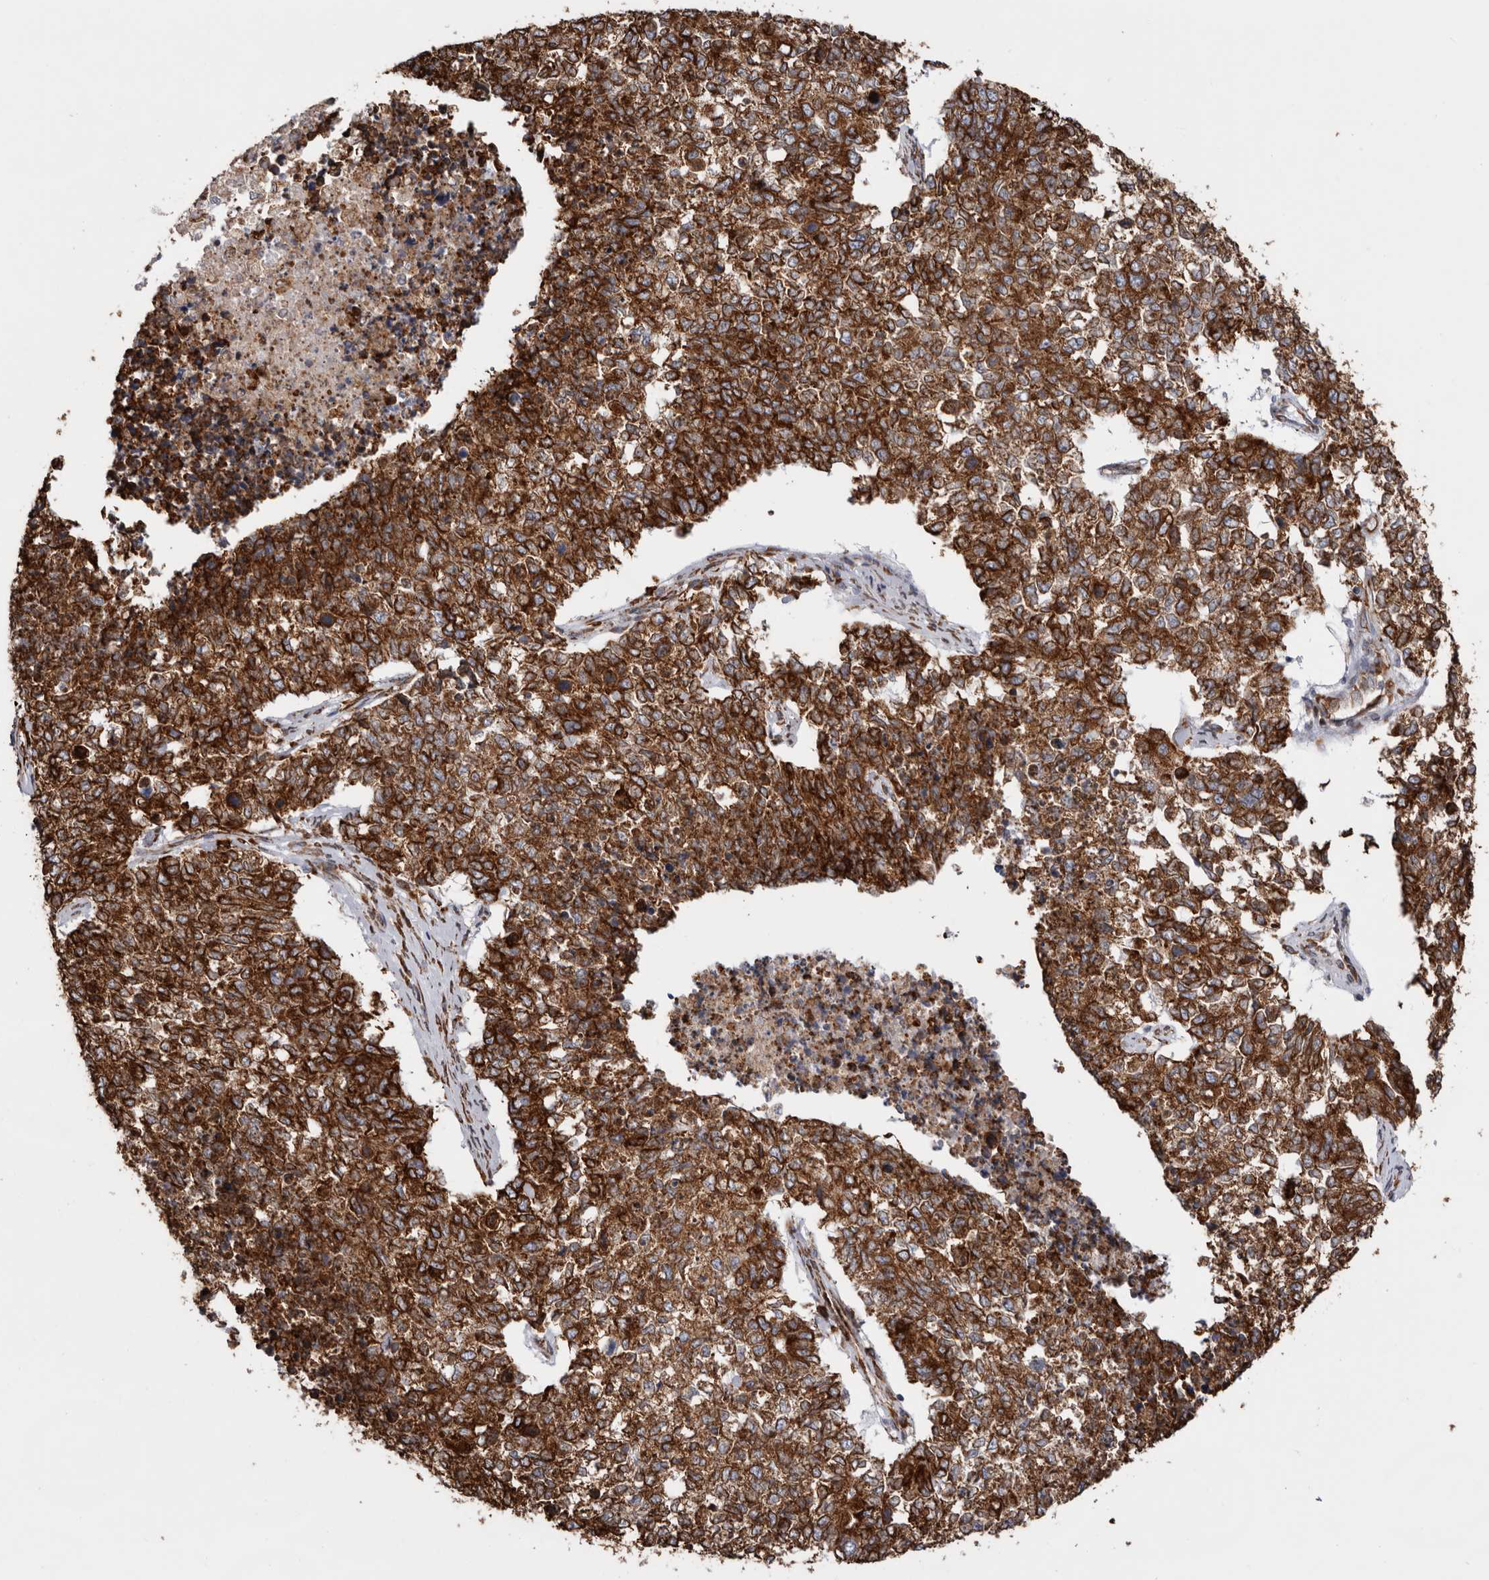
{"staining": {"intensity": "strong", "quantity": ">75%", "location": "cytoplasmic/membranous"}, "tissue": "cervical cancer", "cell_type": "Tumor cells", "image_type": "cancer", "snomed": [{"axis": "morphology", "description": "Squamous cell carcinoma, NOS"}, {"axis": "topography", "description": "Cervix"}], "caption": "DAB immunohistochemical staining of human cervical cancer displays strong cytoplasmic/membranous protein positivity in about >75% of tumor cells. (DAB (3,3'-diaminobenzidine) IHC with brightfield microscopy, high magnification).", "gene": "SEMA3E", "patient": {"sex": "female", "age": 63}}